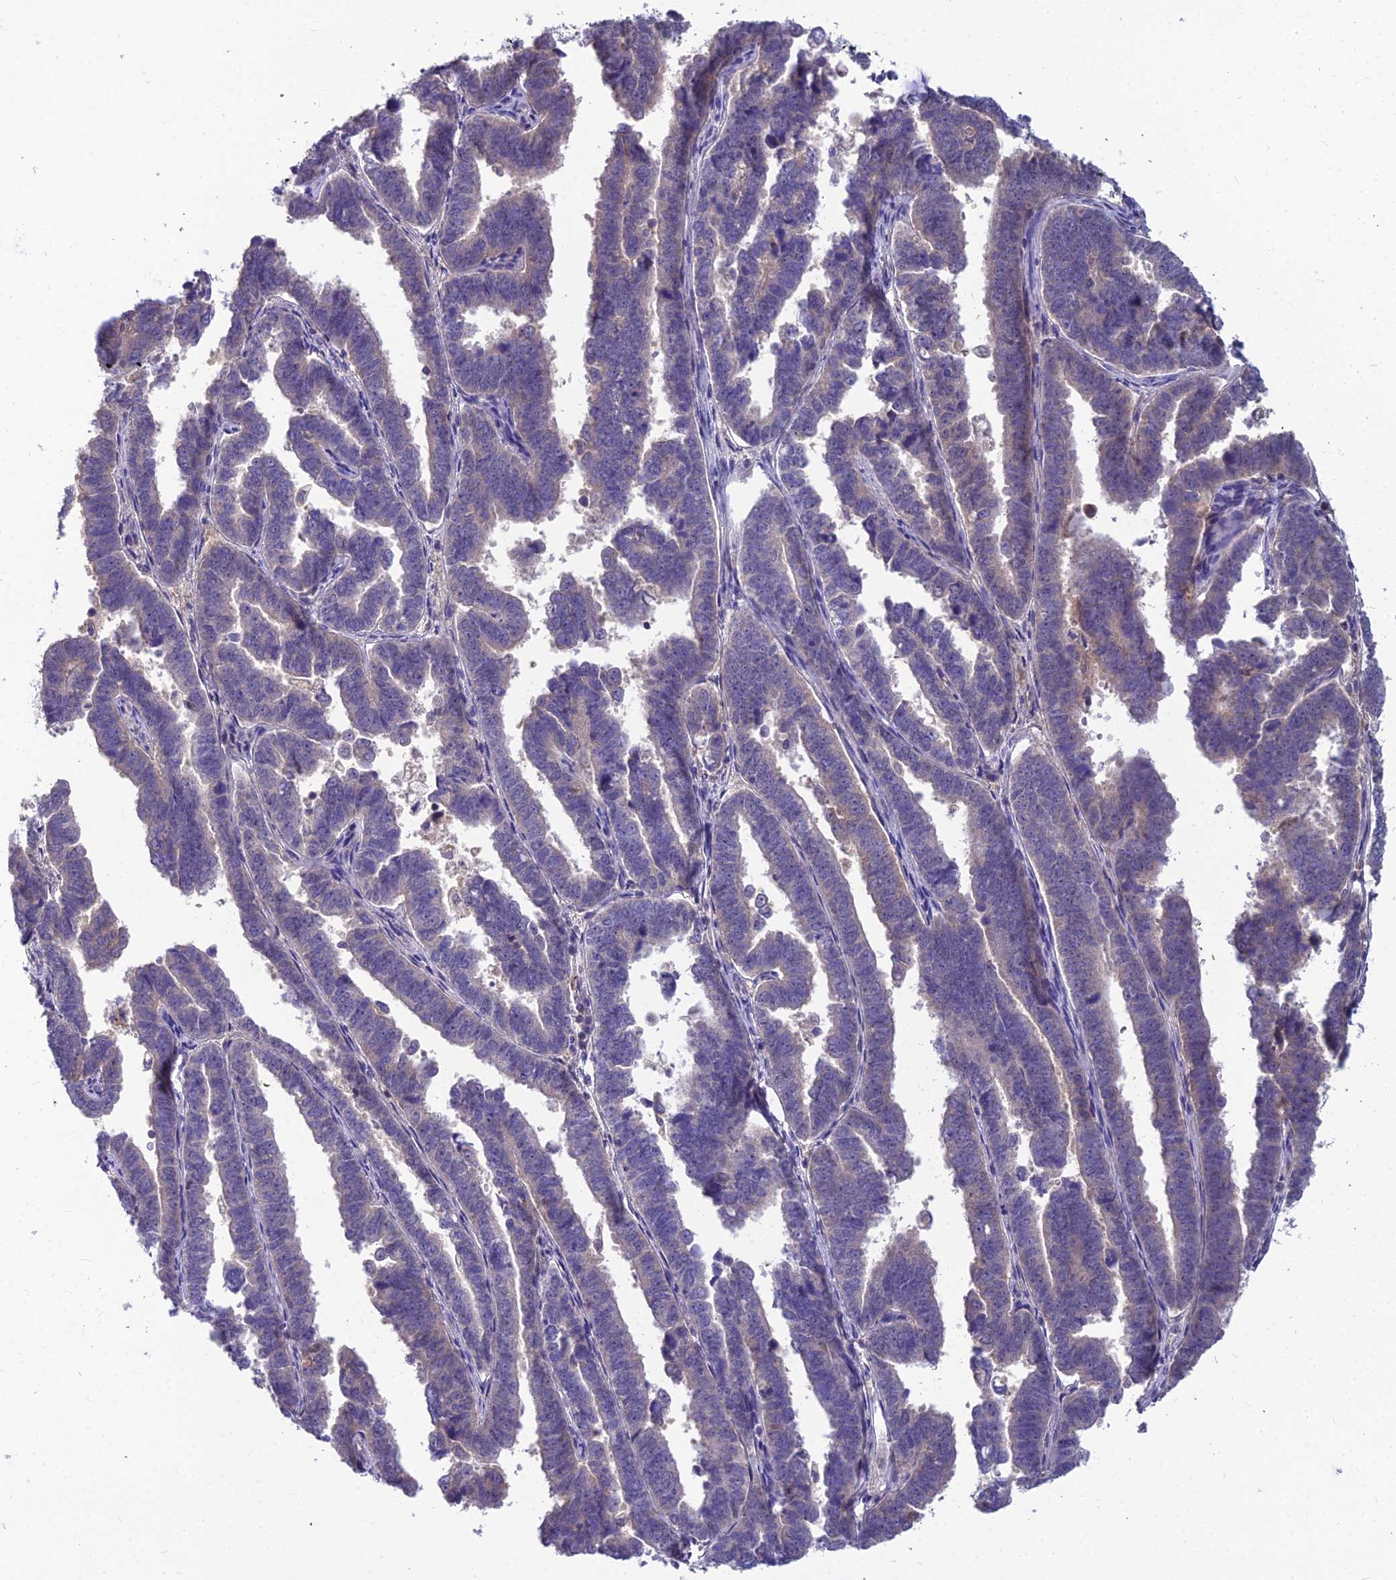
{"staining": {"intensity": "negative", "quantity": "none", "location": "none"}, "tissue": "endometrial cancer", "cell_type": "Tumor cells", "image_type": "cancer", "snomed": [{"axis": "morphology", "description": "Adenocarcinoma, NOS"}, {"axis": "topography", "description": "Endometrium"}], "caption": "Adenocarcinoma (endometrial) was stained to show a protein in brown. There is no significant staining in tumor cells. The staining was performed using DAB to visualize the protein expression in brown, while the nuclei were stained in blue with hematoxylin (Magnification: 20x).", "gene": "MVD", "patient": {"sex": "female", "age": 75}}